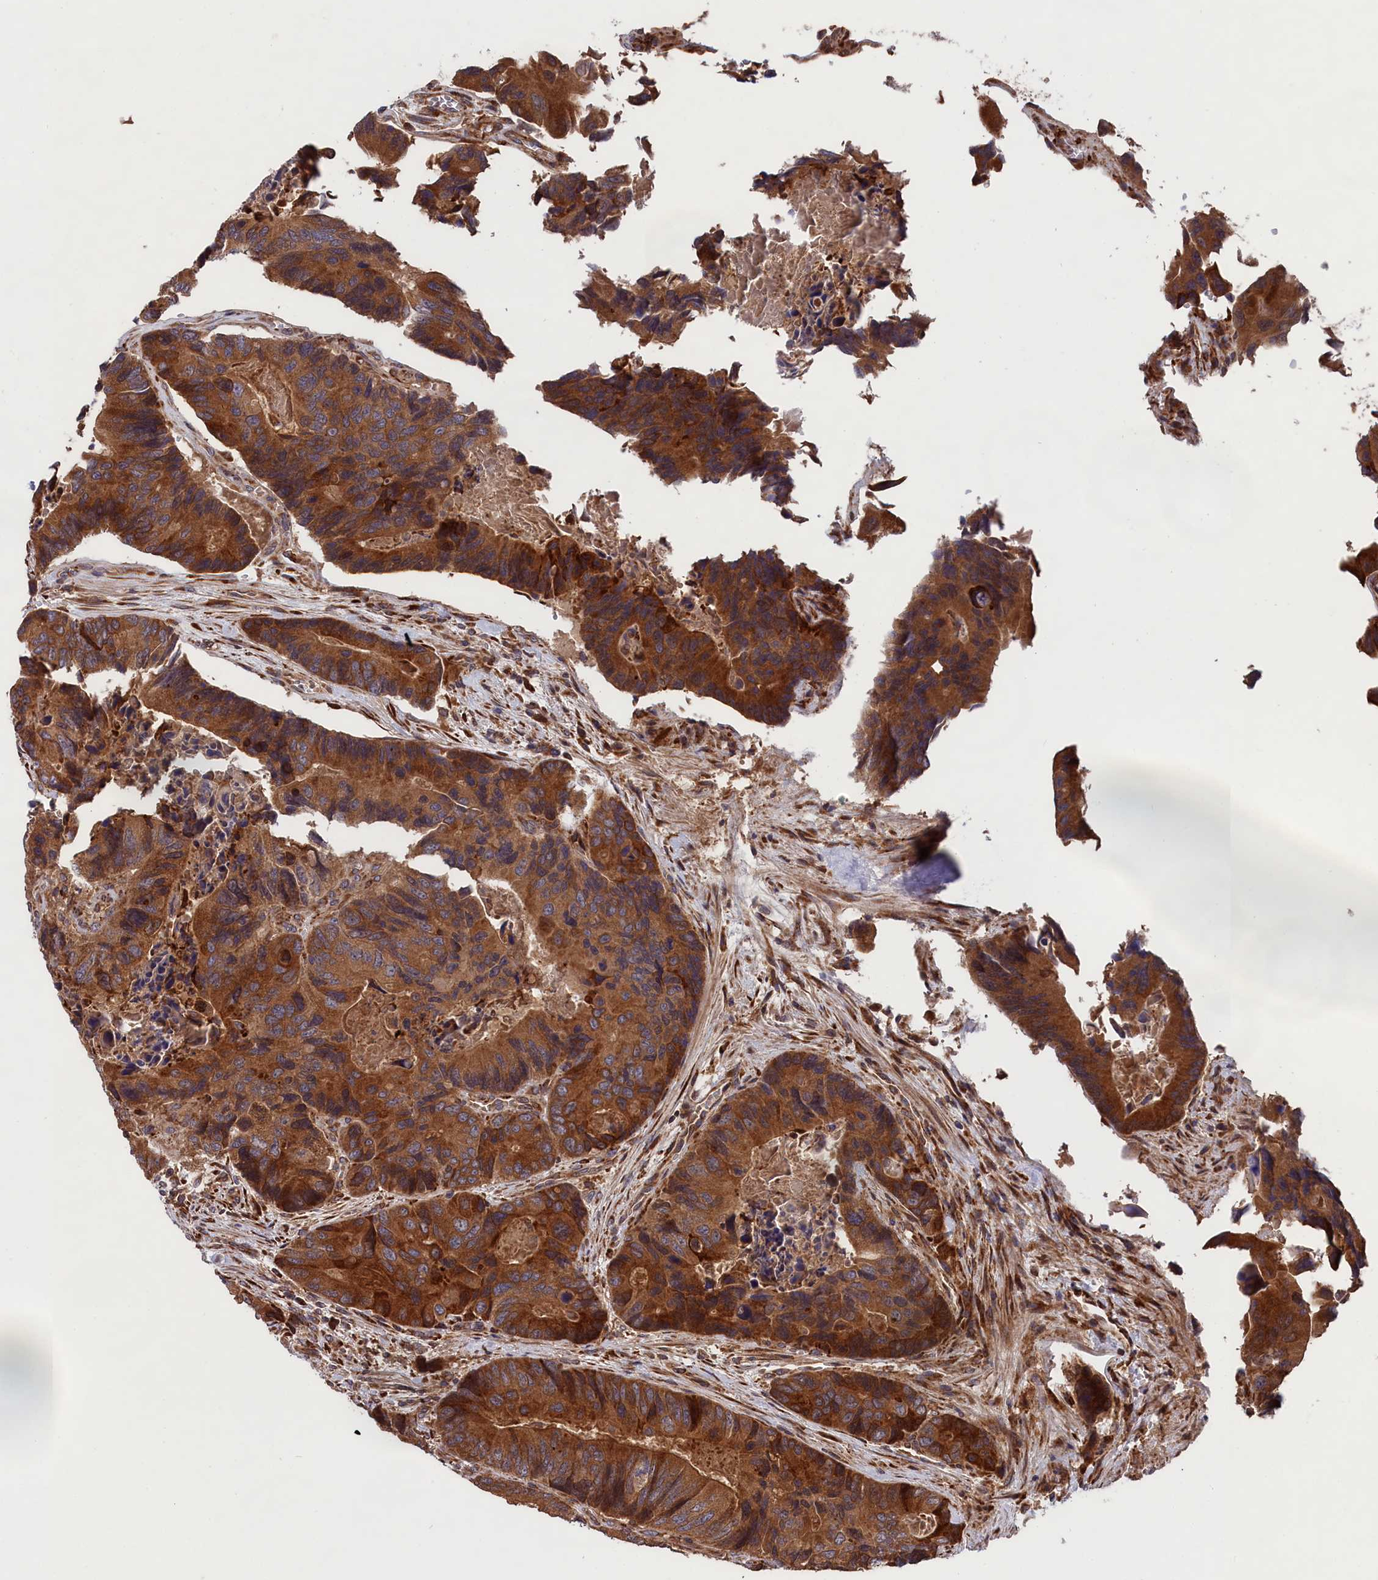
{"staining": {"intensity": "strong", "quantity": ">75%", "location": "cytoplasmic/membranous"}, "tissue": "colorectal cancer", "cell_type": "Tumor cells", "image_type": "cancer", "snomed": [{"axis": "morphology", "description": "Adenocarcinoma, NOS"}, {"axis": "topography", "description": "Colon"}], "caption": "Human colorectal cancer (adenocarcinoma) stained for a protein (brown) shows strong cytoplasmic/membranous positive positivity in about >75% of tumor cells.", "gene": "PLA2G4C", "patient": {"sex": "male", "age": 84}}